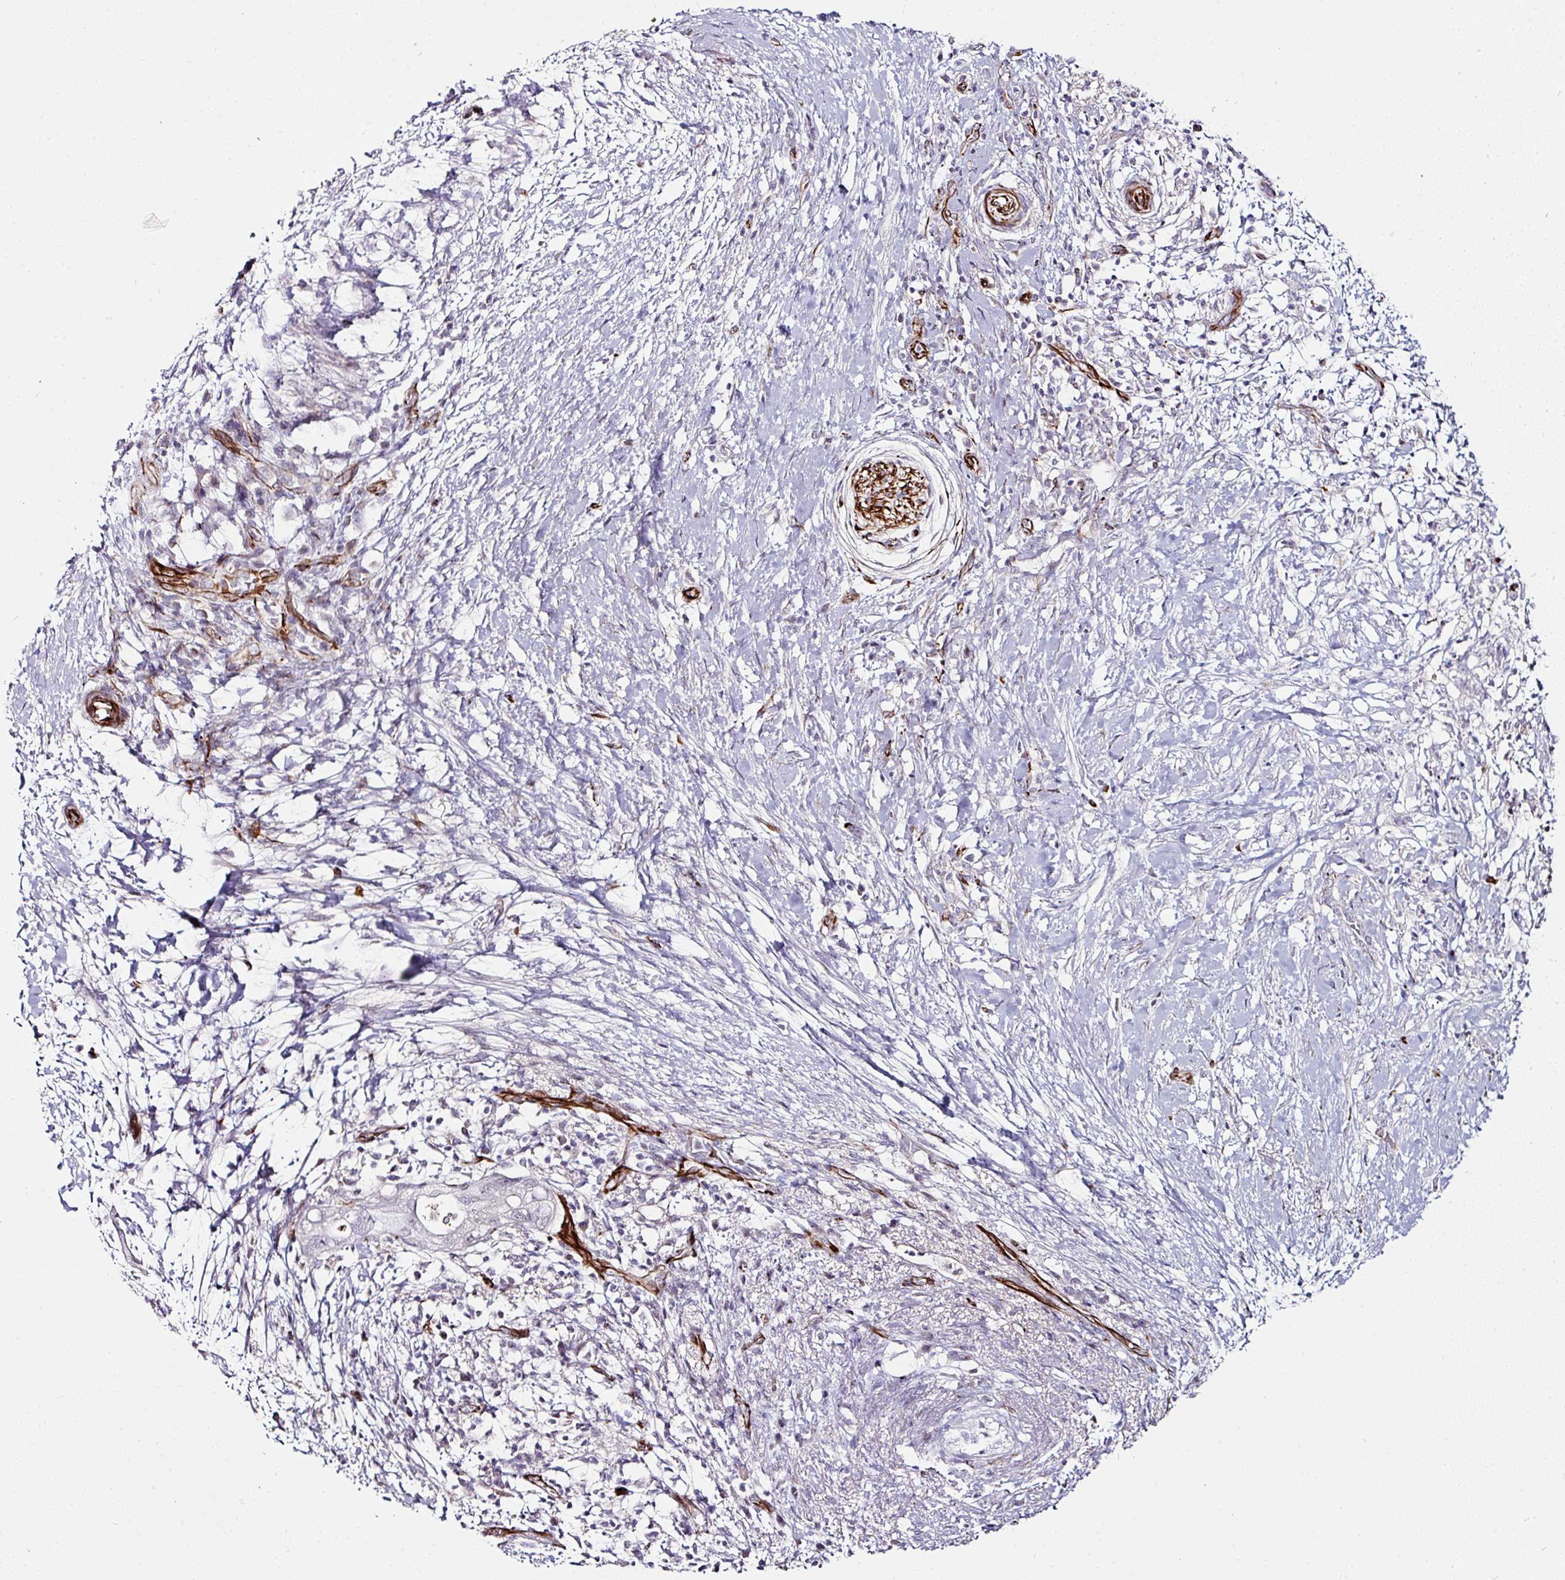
{"staining": {"intensity": "negative", "quantity": "none", "location": "none"}, "tissue": "pancreatic cancer", "cell_type": "Tumor cells", "image_type": "cancer", "snomed": [{"axis": "morphology", "description": "Adenocarcinoma, NOS"}, {"axis": "topography", "description": "Pancreas"}], "caption": "A photomicrograph of human pancreatic cancer (adenocarcinoma) is negative for staining in tumor cells.", "gene": "TMPRSS9", "patient": {"sex": "female", "age": 72}}